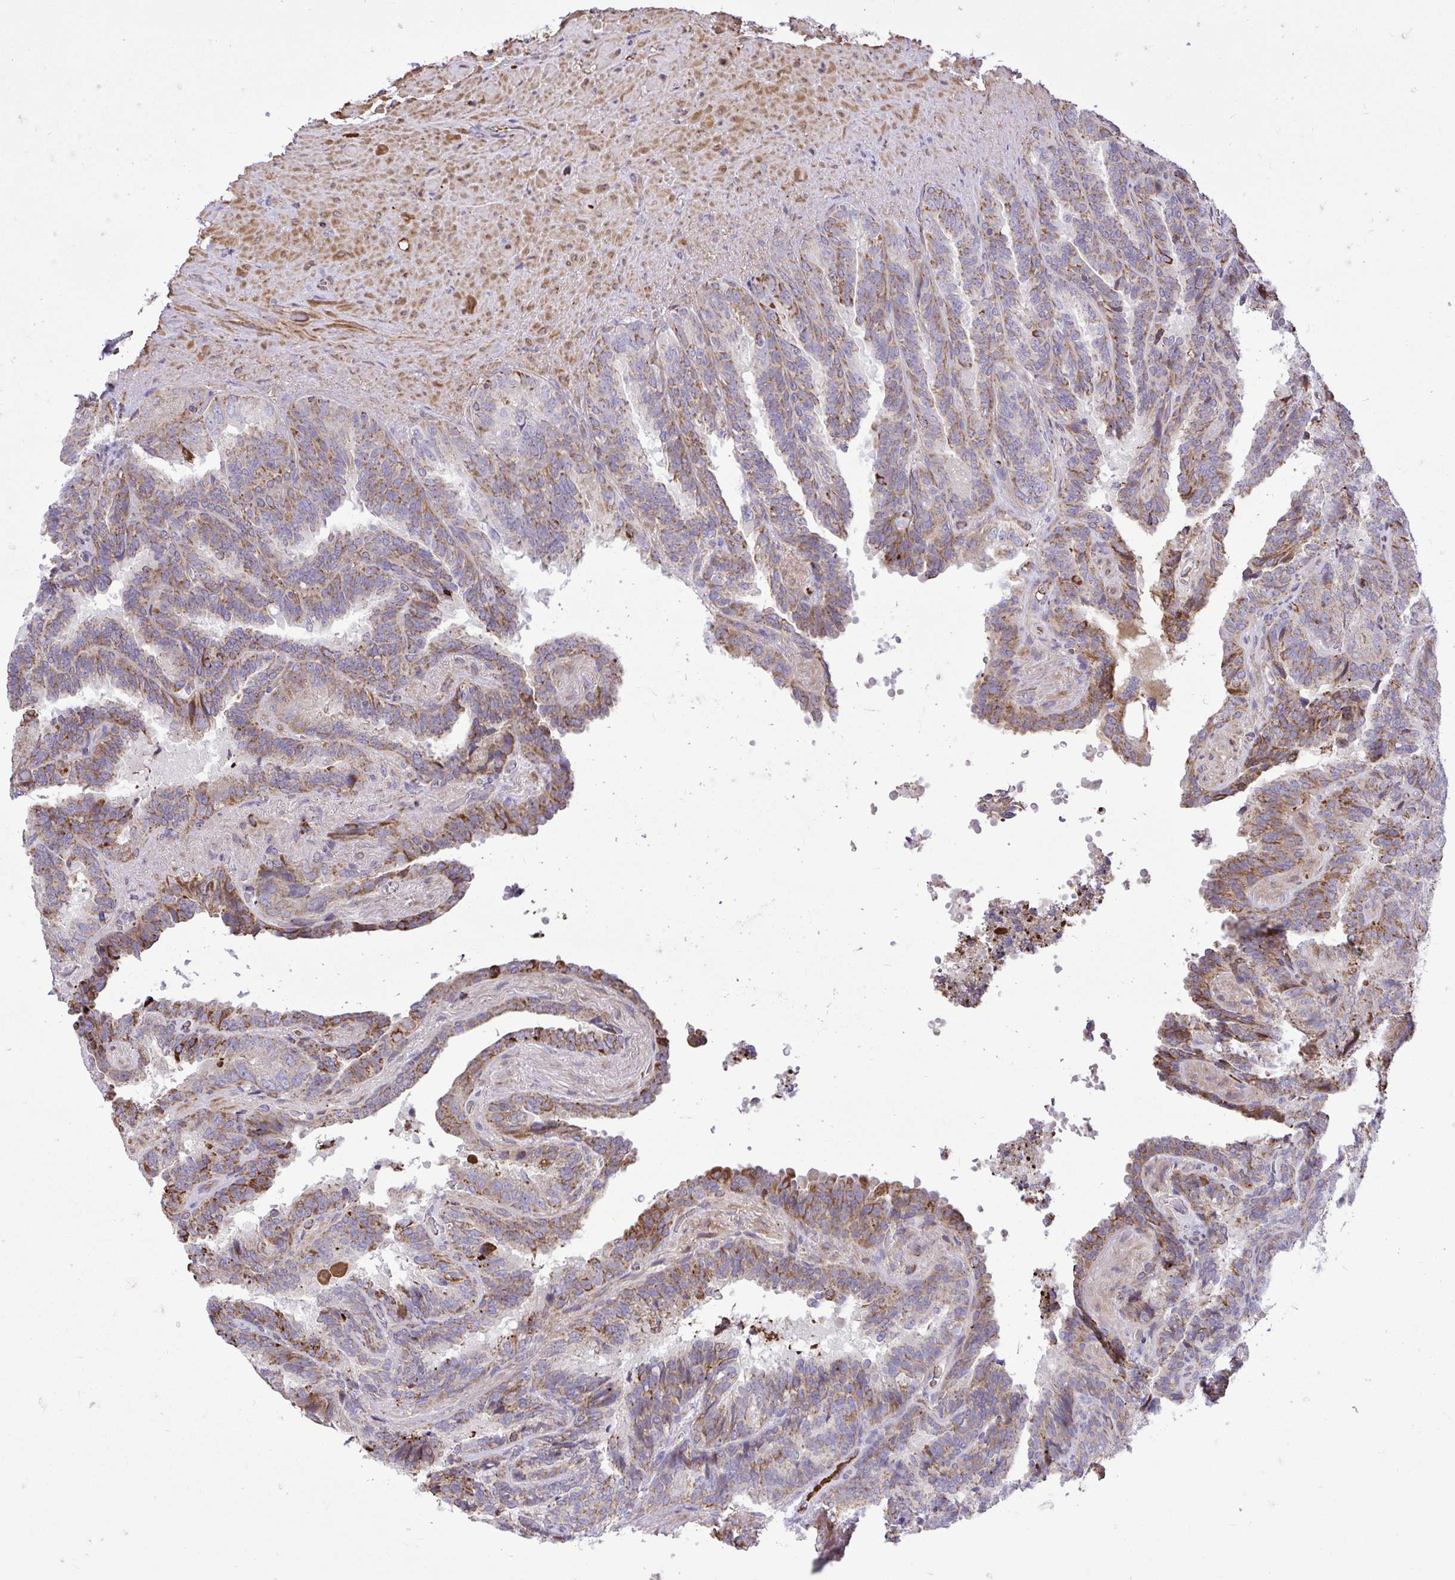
{"staining": {"intensity": "moderate", "quantity": "25%-75%", "location": "cytoplasmic/membranous"}, "tissue": "seminal vesicle", "cell_type": "Glandular cells", "image_type": "normal", "snomed": [{"axis": "morphology", "description": "Normal tissue, NOS"}, {"axis": "topography", "description": "Seminal veicle"}], "caption": "A micrograph showing moderate cytoplasmic/membranous staining in about 25%-75% of glandular cells in unremarkable seminal vesicle, as visualized by brown immunohistochemical staining.", "gene": "ATP13A2", "patient": {"sex": "male", "age": 60}}